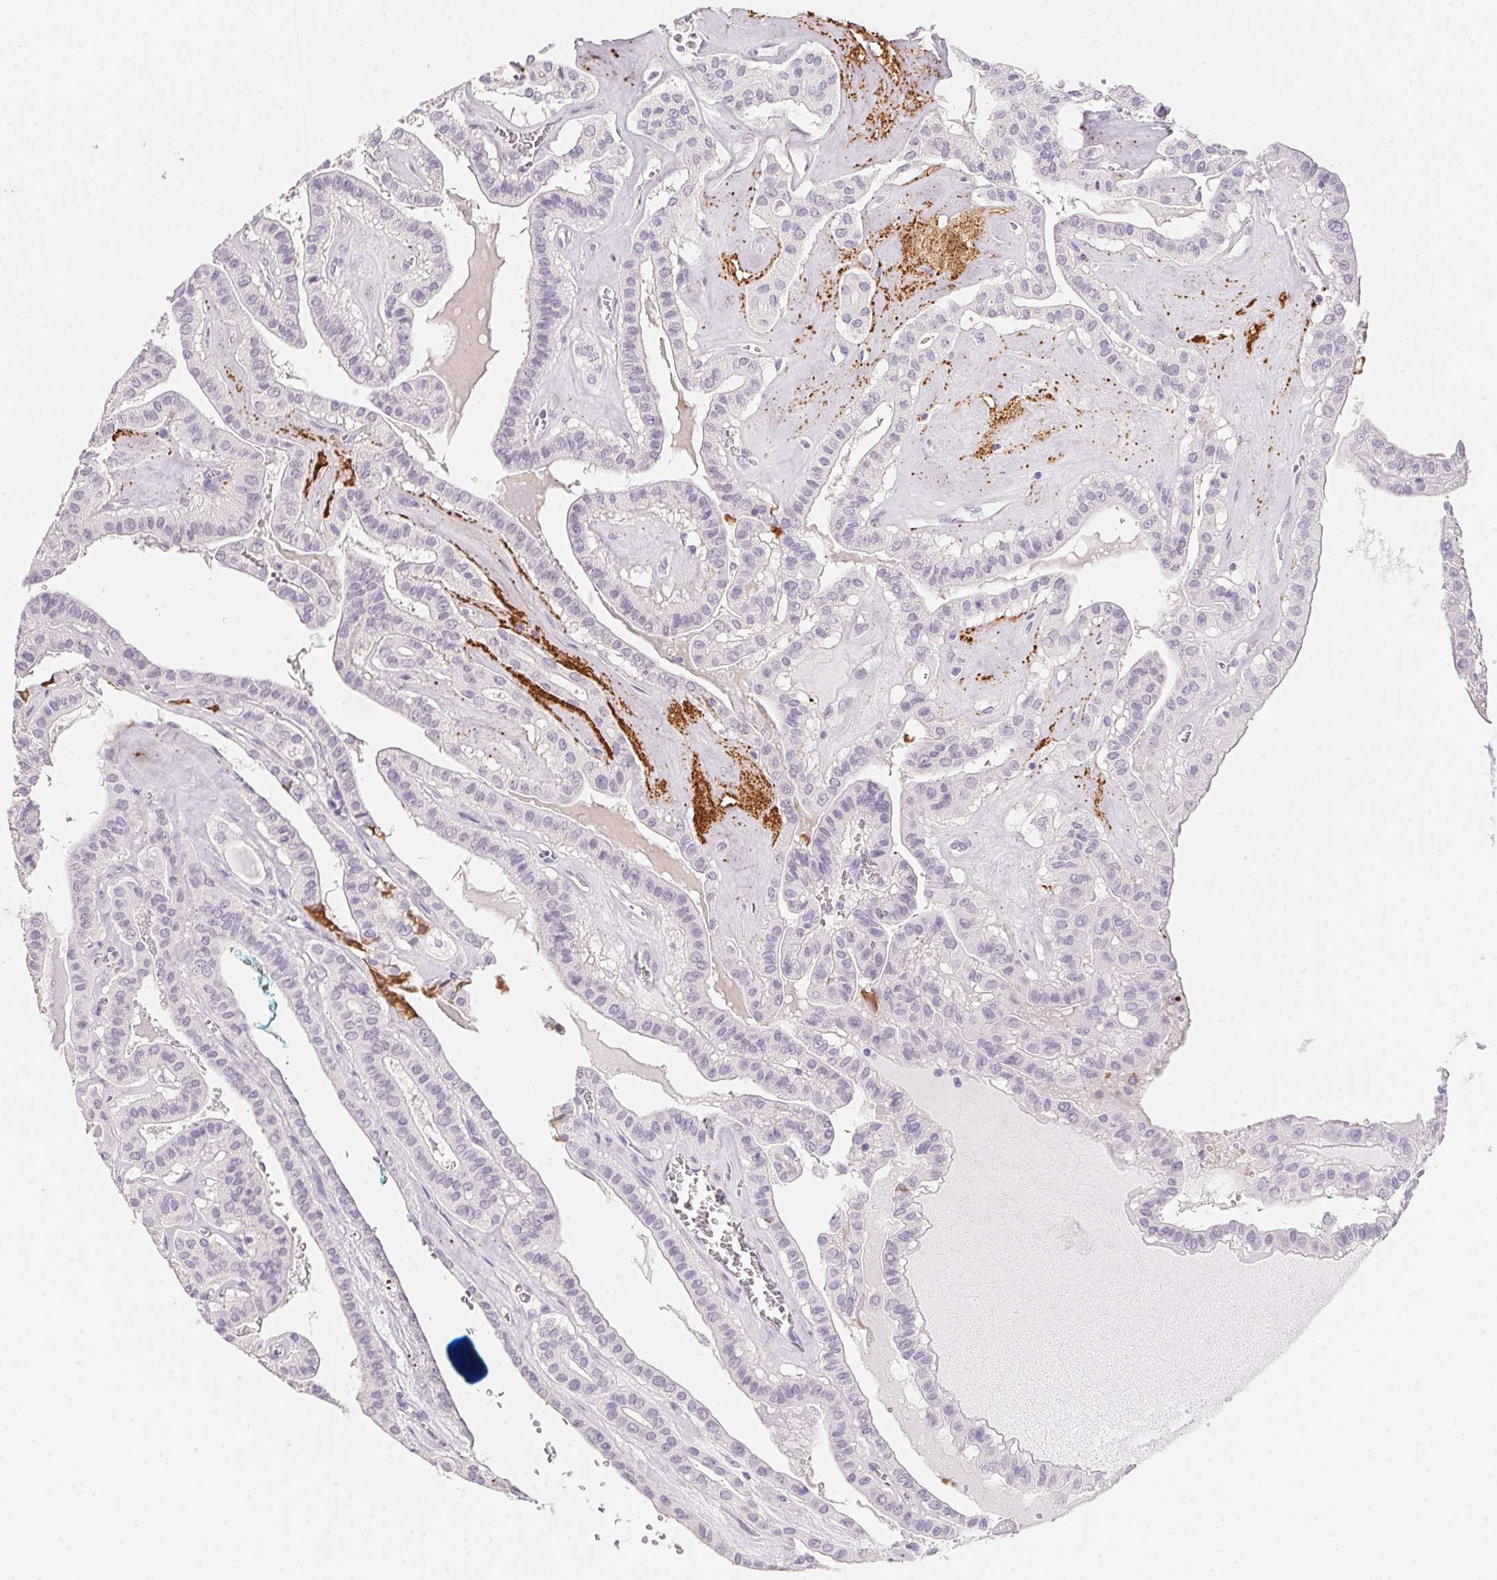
{"staining": {"intensity": "negative", "quantity": "none", "location": "none"}, "tissue": "thyroid cancer", "cell_type": "Tumor cells", "image_type": "cancer", "snomed": [{"axis": "morphology", "description": "Papillary adenocarcinoma, NOS"}, {"axis": "topography", "description": "Thyroid gland"}], "caption": "This is an immunohistochemistry (IHC) micrograph of thyroid cancer. There is no positivity in tumor cells.", "gene": "MYL4", "patient": {"sex": "male", "age": 52}}